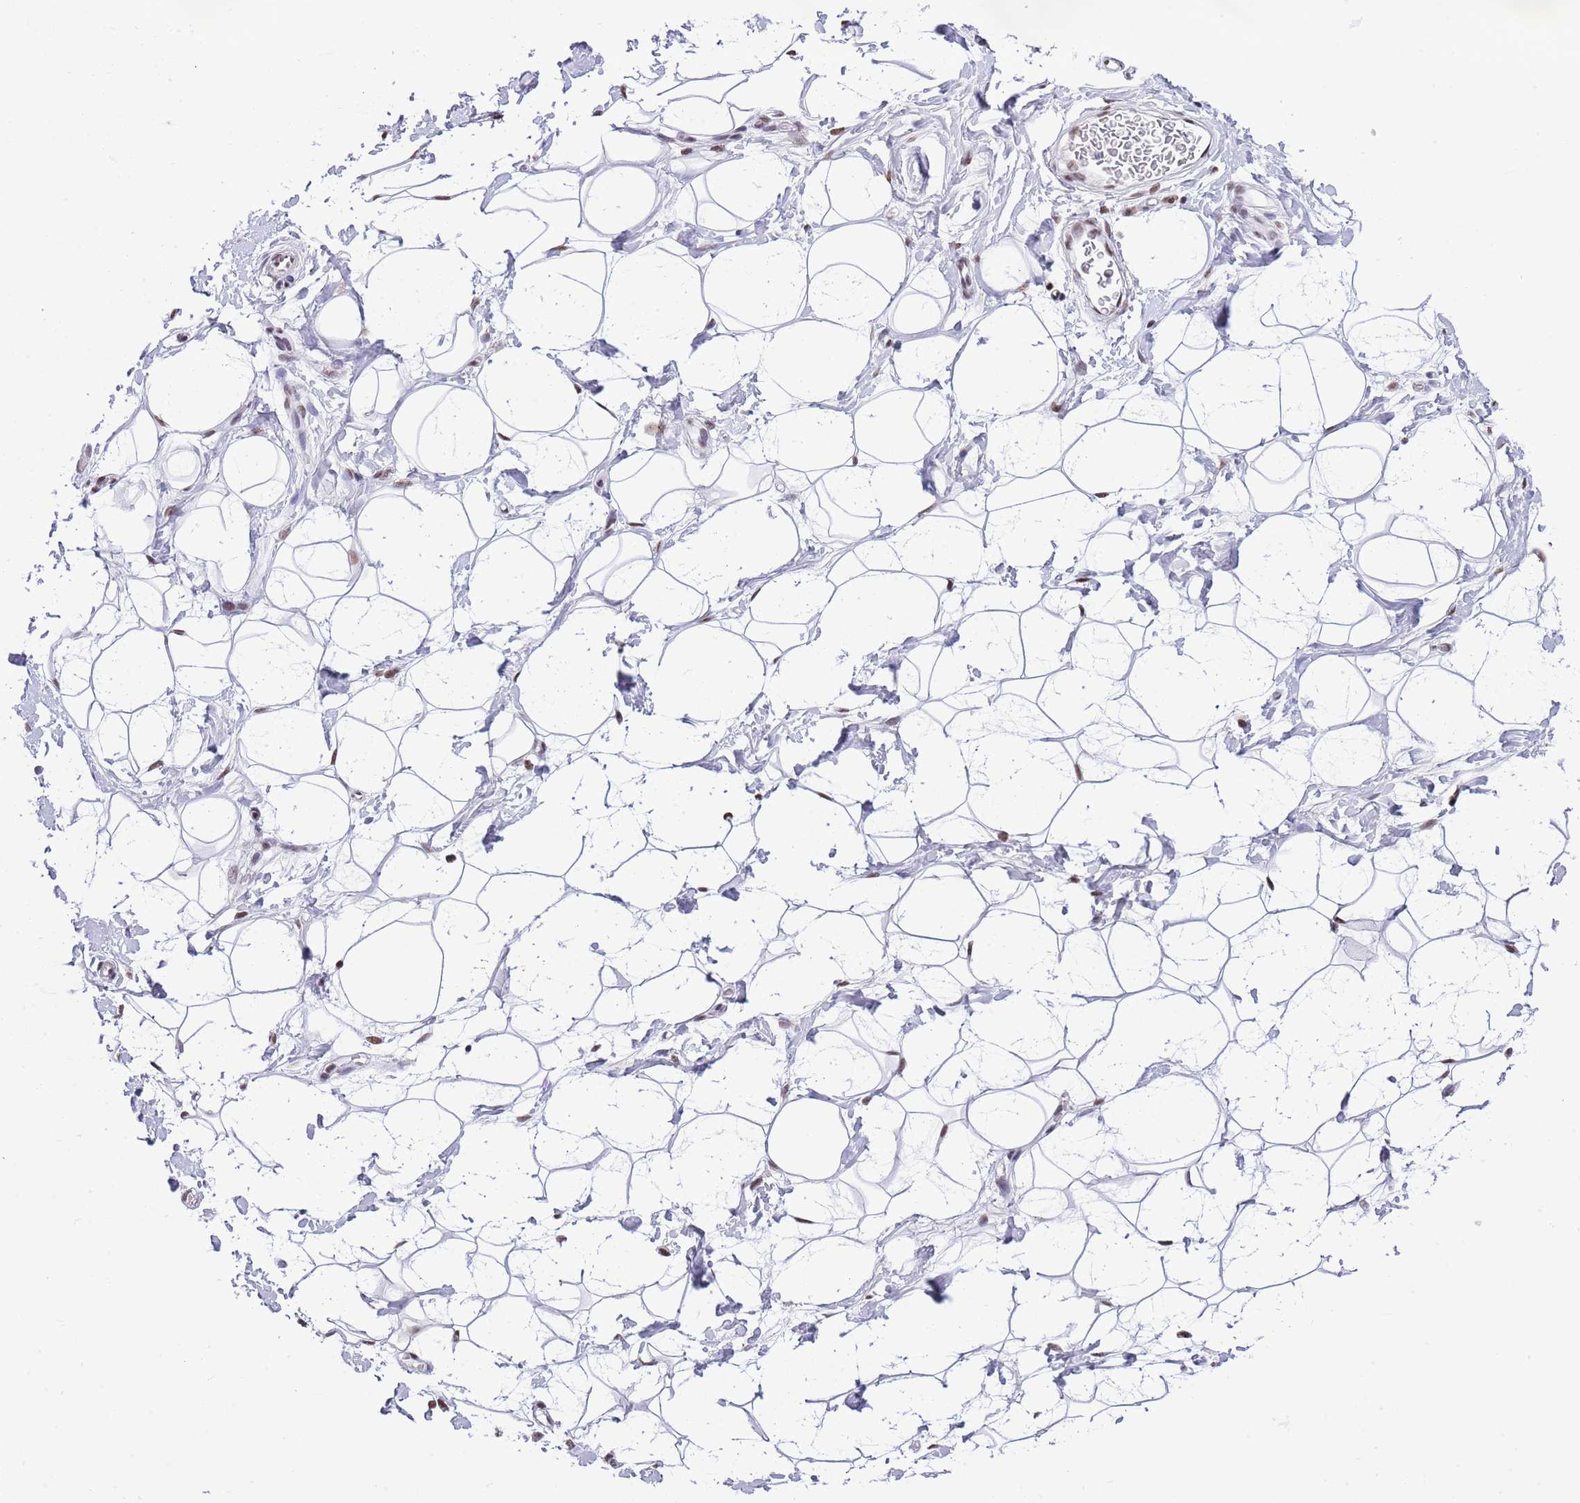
{"staining": {"intensity": "moderate", "quantity": "25%-75%", "location": "nuclear"}, "tissue": "adipose tissue", "cell_type": "Adipocytes", "image_type": "normal", "snomed": [{"axis": "morphology", "description": "Normal tissue, NOS"}, {"axis": "topography", "description": "Breast"}], "caption": "Adipose tissue stained with DAB (3,3'-diaminobenzidine) immunohistochemistry (IHC) exhibits medium levels of moderate nuclear expression in approximately 25%-75% of adipocytes. (Brightfield microscopy of DAB IHC at high magnification).", "gene": "SF3A2", "patient": {"sex": "female", "age": 26}}